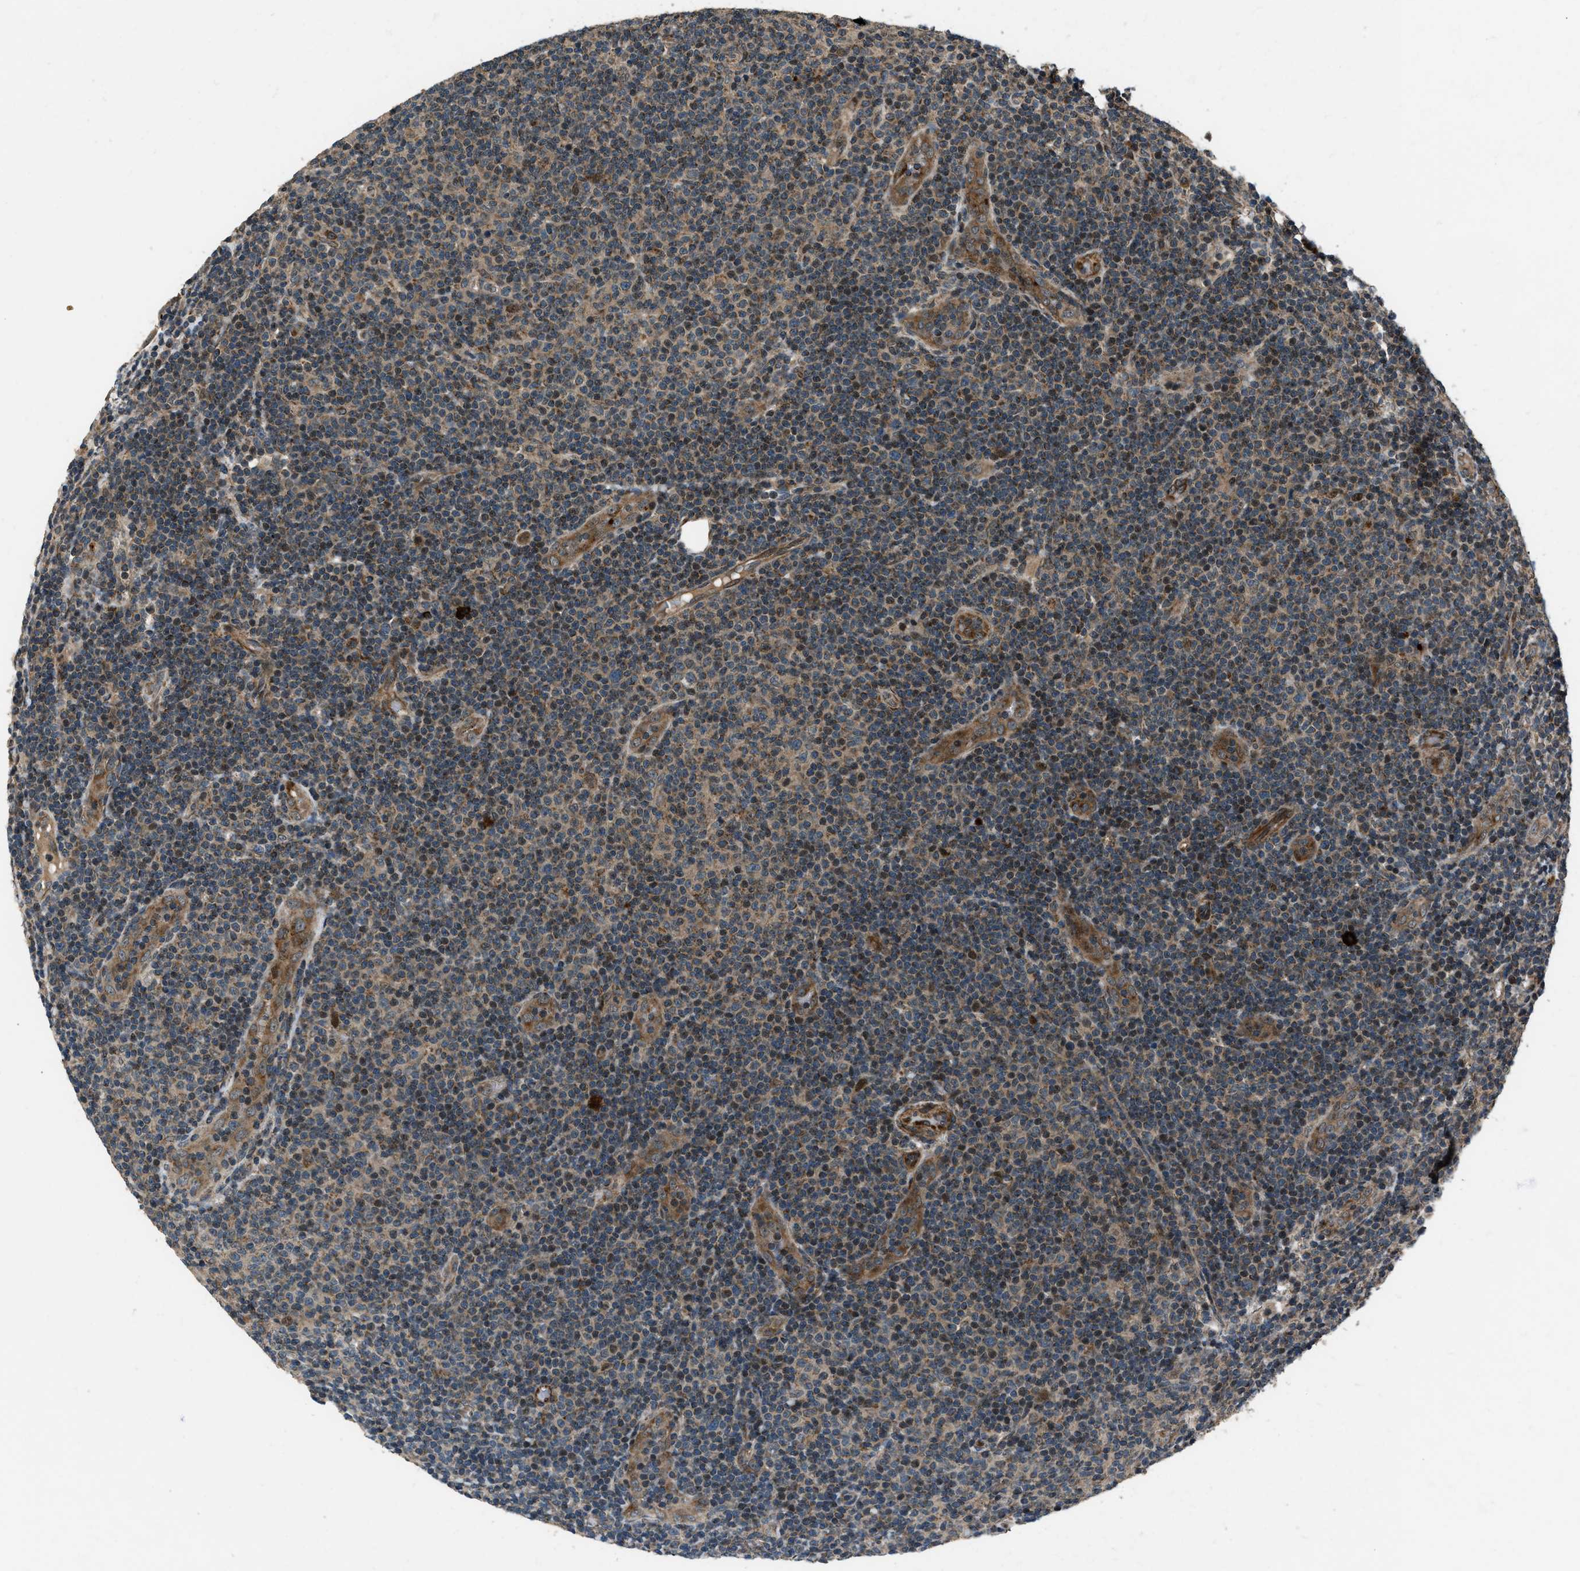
{"staining": {"intensity": "moderate", "quantity": "25%-75%", "location": "nuclear"}, "tissue": "lymphoma", "cell_type": "Tumor cells", "image_type": "cancer", "snomed": [{"axis": "morphology", "description": "Malignant lymphoma, non-Hodgkin's type, Low grade"}, {"axis": "topography", "description": "Lymph node"}], "caption": "Human low-grade malignant lymphoma, non-Hodgkin's type stained for a protein (brown) displays moderate nuclear positive expression in about 25%-75% of tumor cells.", "gene": "IRAK4", "patient": {"sex": "male", "age": 83}}